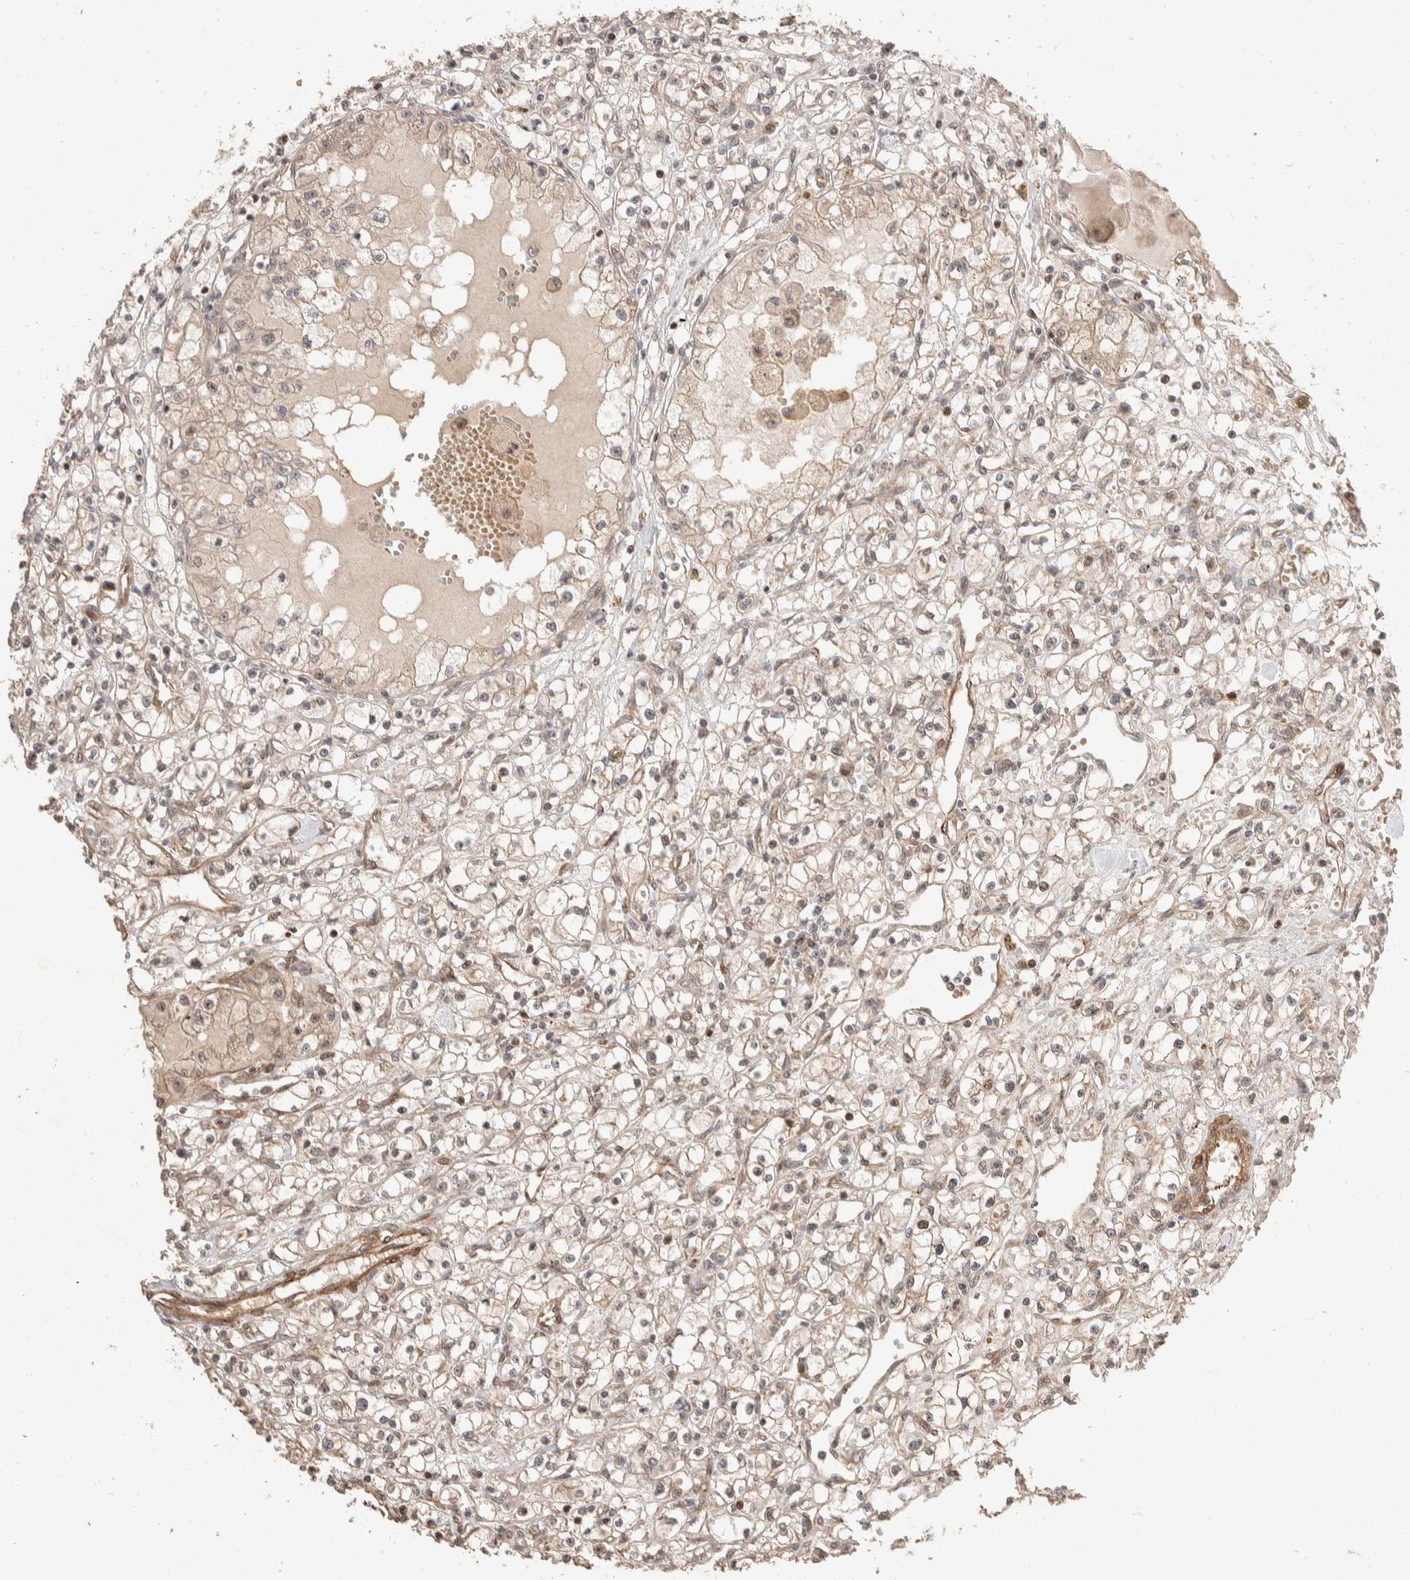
{"staining": {"intensity": "weak", "quantity": ">75%", "location": "cytoplasmic/membranous"}, "tissue": "renal cancer", "cell_type": "Tumor cells", "image_type": "cancer", "snomed": [{"axis": "morphology", "description": "Adenocarcinoma, NOS"}, {"axis": "topography", "description": "Kidney"}], "caption": "A histopathology image of human renal cancer (adenocarcinoma) stained for a protein shows weak cytoplasmic/membranous brown staining in tumor cells.", "gene": "ERC1", "patient": {"sex": "male", "age": 56}}